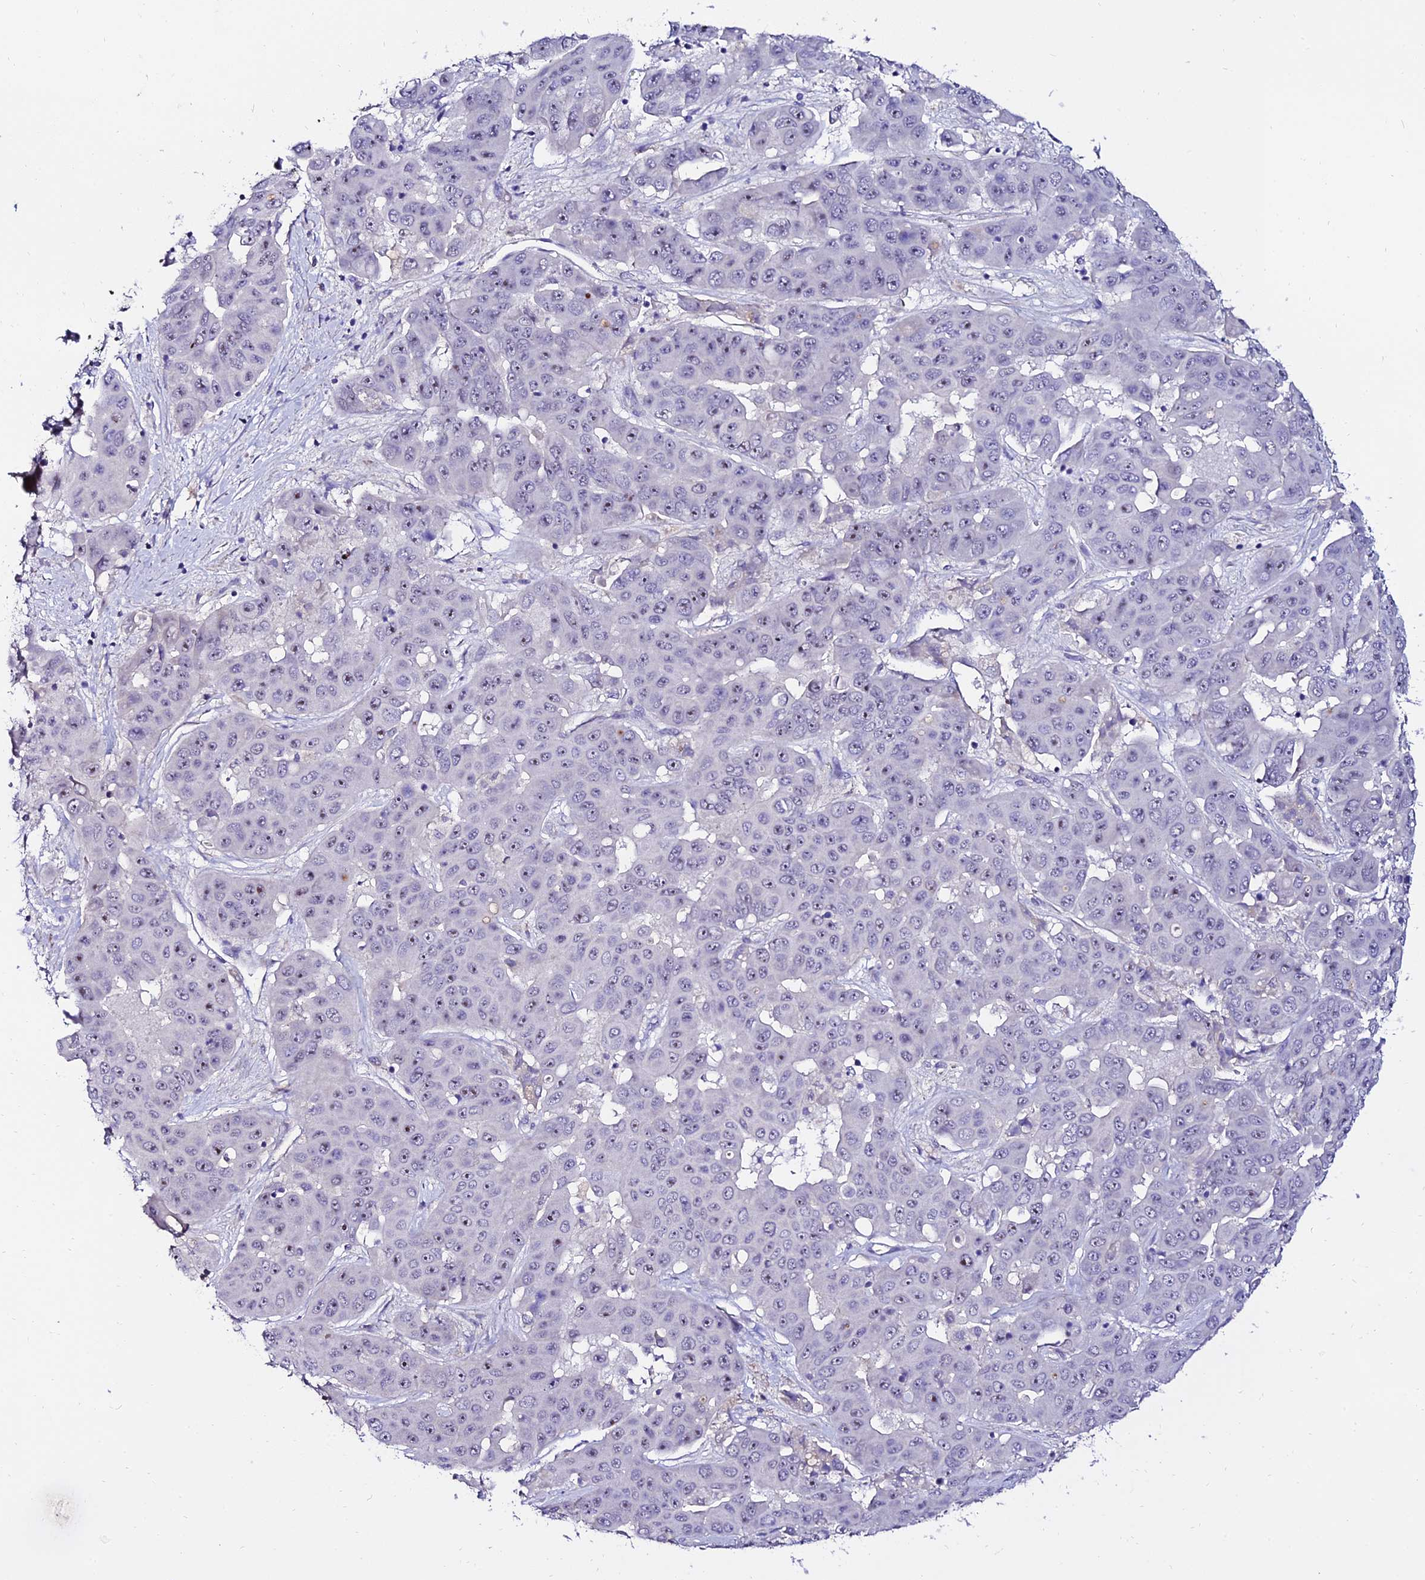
{"staining": {"intensity": "negative", "quantity": "none", "location": "none"}, "tissue": "liver cancer", "cell_type": "Tumor cells", "image_type": "cancer", "snomed": [{"axis": "morphology", "description": "Cholangiocarcinoma"}, {"axis": "topography", "description": "Liver"}], "caption": "Immunohistochemical staining of liver cancer (cholangiocarcinoma) shows no significant staining in tumor cells.", "gene": "ALDH3B2", "patient": {"sex": "female", "age": 52}}